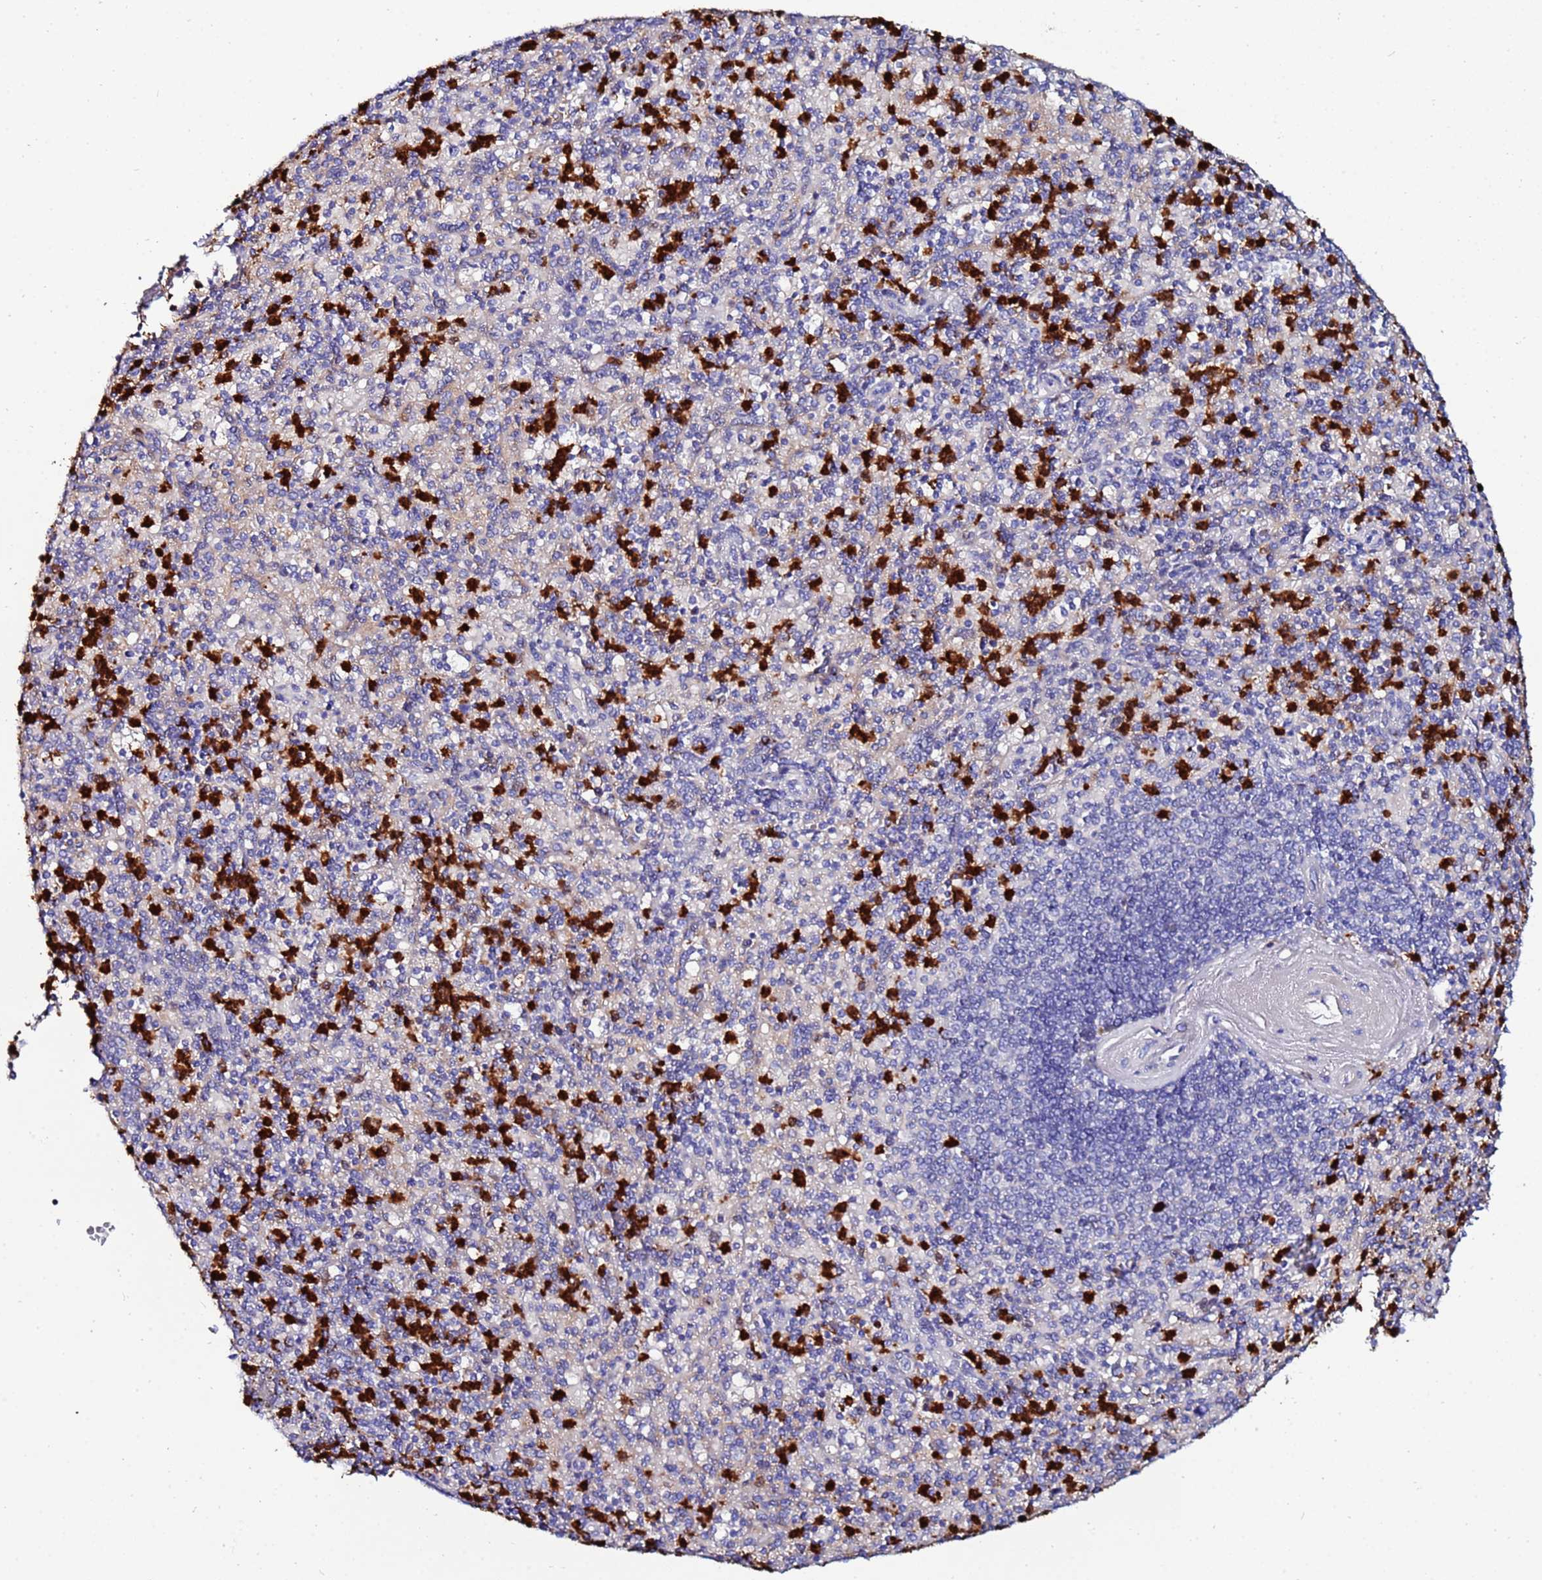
{"staining": {"intensity": "strong", "quantity": "25%-75%", "location": "cytoplasmic/membranous"}, "tissue": "spleen", "cell_type": "Cells in red pulp", "image_type": "normal", "snomed": [{"axis": "morphology", "description": "Normal tissue, NOS"}, {"axis": "topography", "description": "Spleen"}], "caption": "Immunohistochemical staining of unremarkable human spleen shows 25%-75% levels of strong cytoplasmic/membranous protein positivity in approximately 25%-75% of cells in red pulp.", "gene": "TUBAL3", "patient": {"sex": "male", "age": 82}}